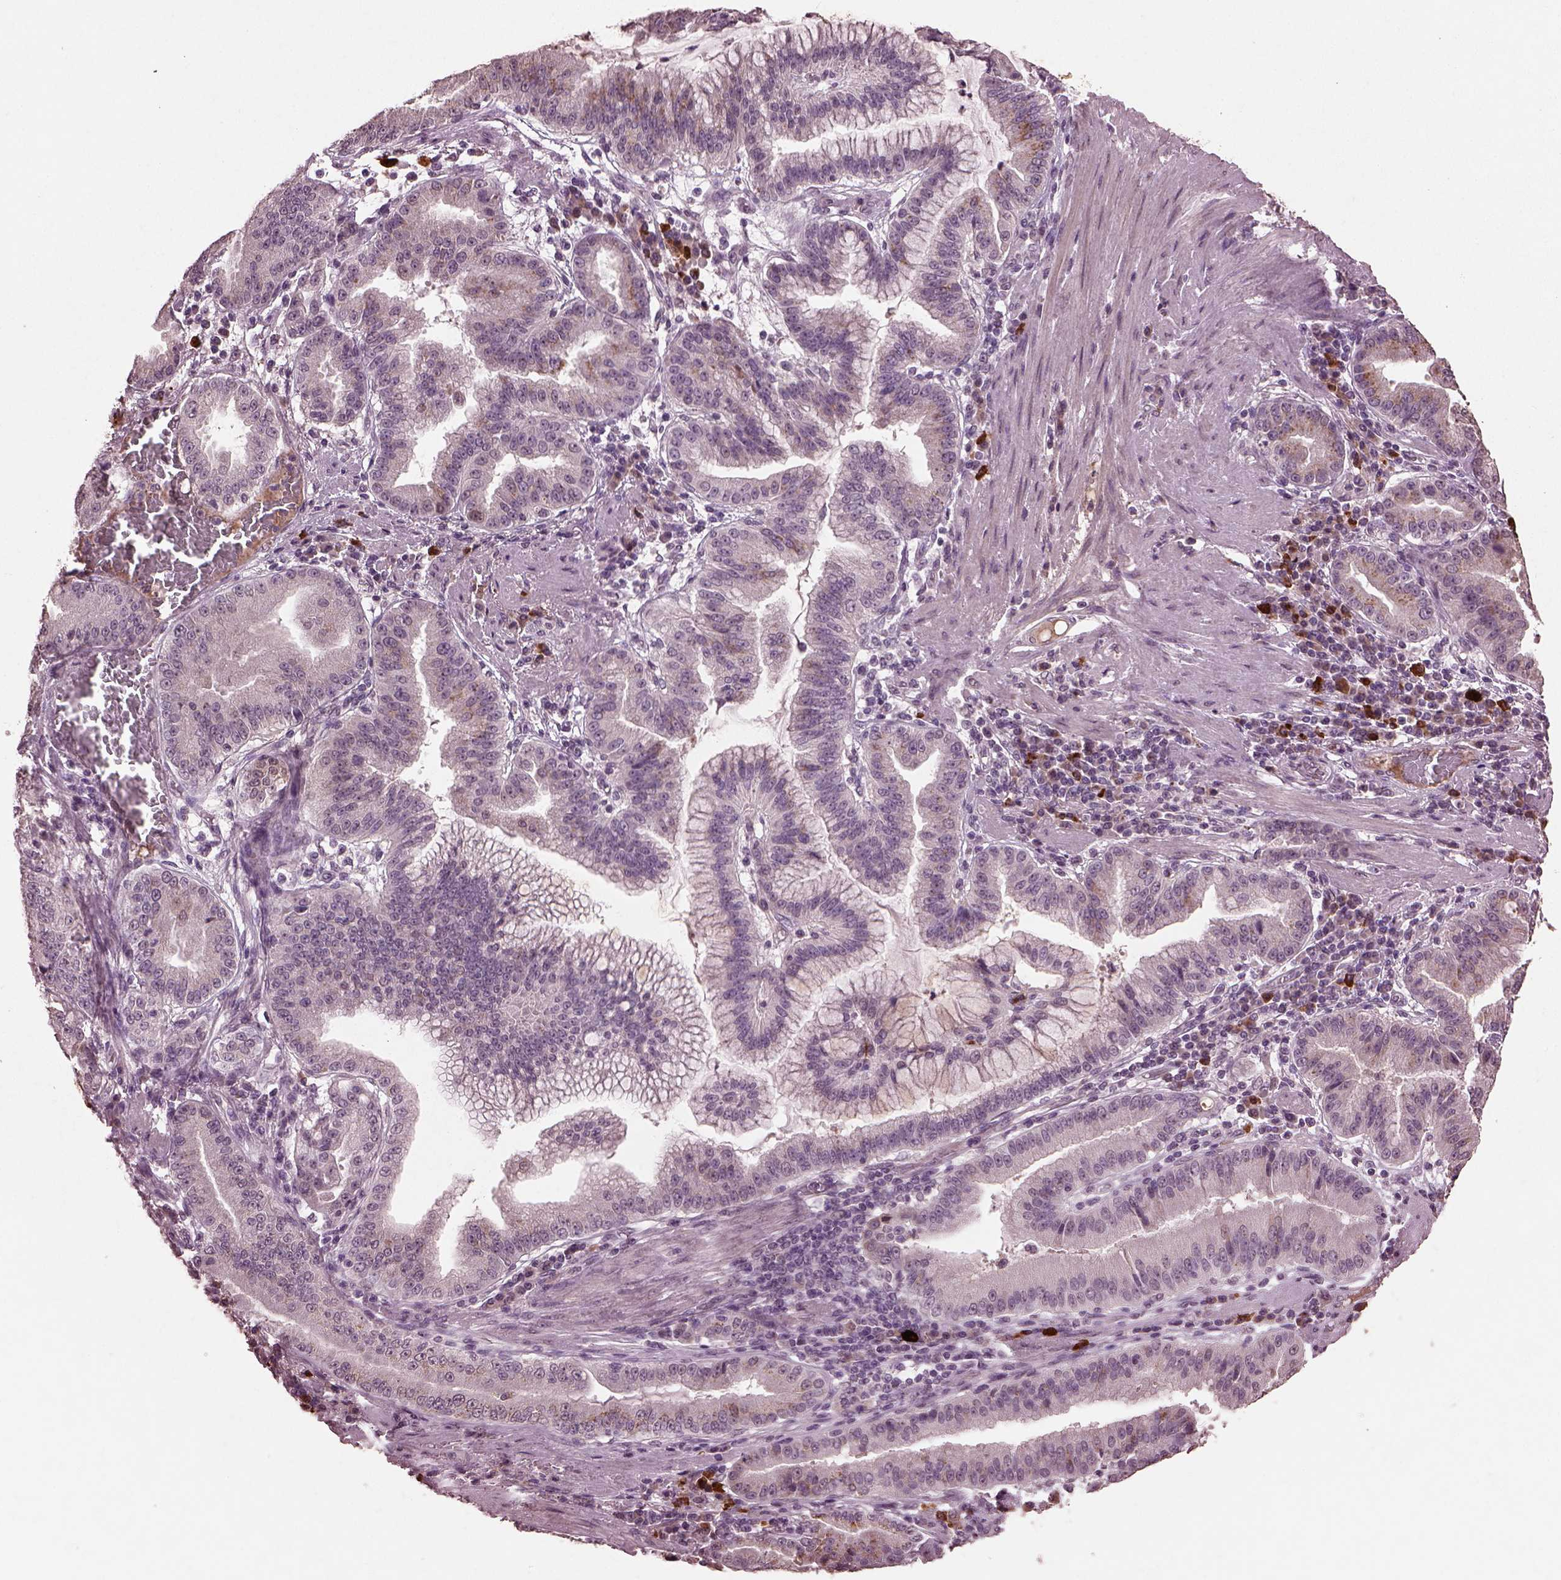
{"staining": {"intensity": "negative", "quantity": "none", "location": "none"}, "tissue": "stomach cancer", "cell_type": "Tumor cells", "image_type": "cancer", "snomed": [{"axis": "morphology", "description": "Adenocarcinoma, NOS"}, {"axis": "topography", "description": "Stomach"}], "caption": "Tumor cells show no significant positivity in stomach adenocarcinoma. (DAB (3,3'-diaminobenzidine) immunohistochemistry visualized using brightfield microscopy, high magnification).", "gene": "IL18RAP", "patient": {"sex": "male", "age": 83}}